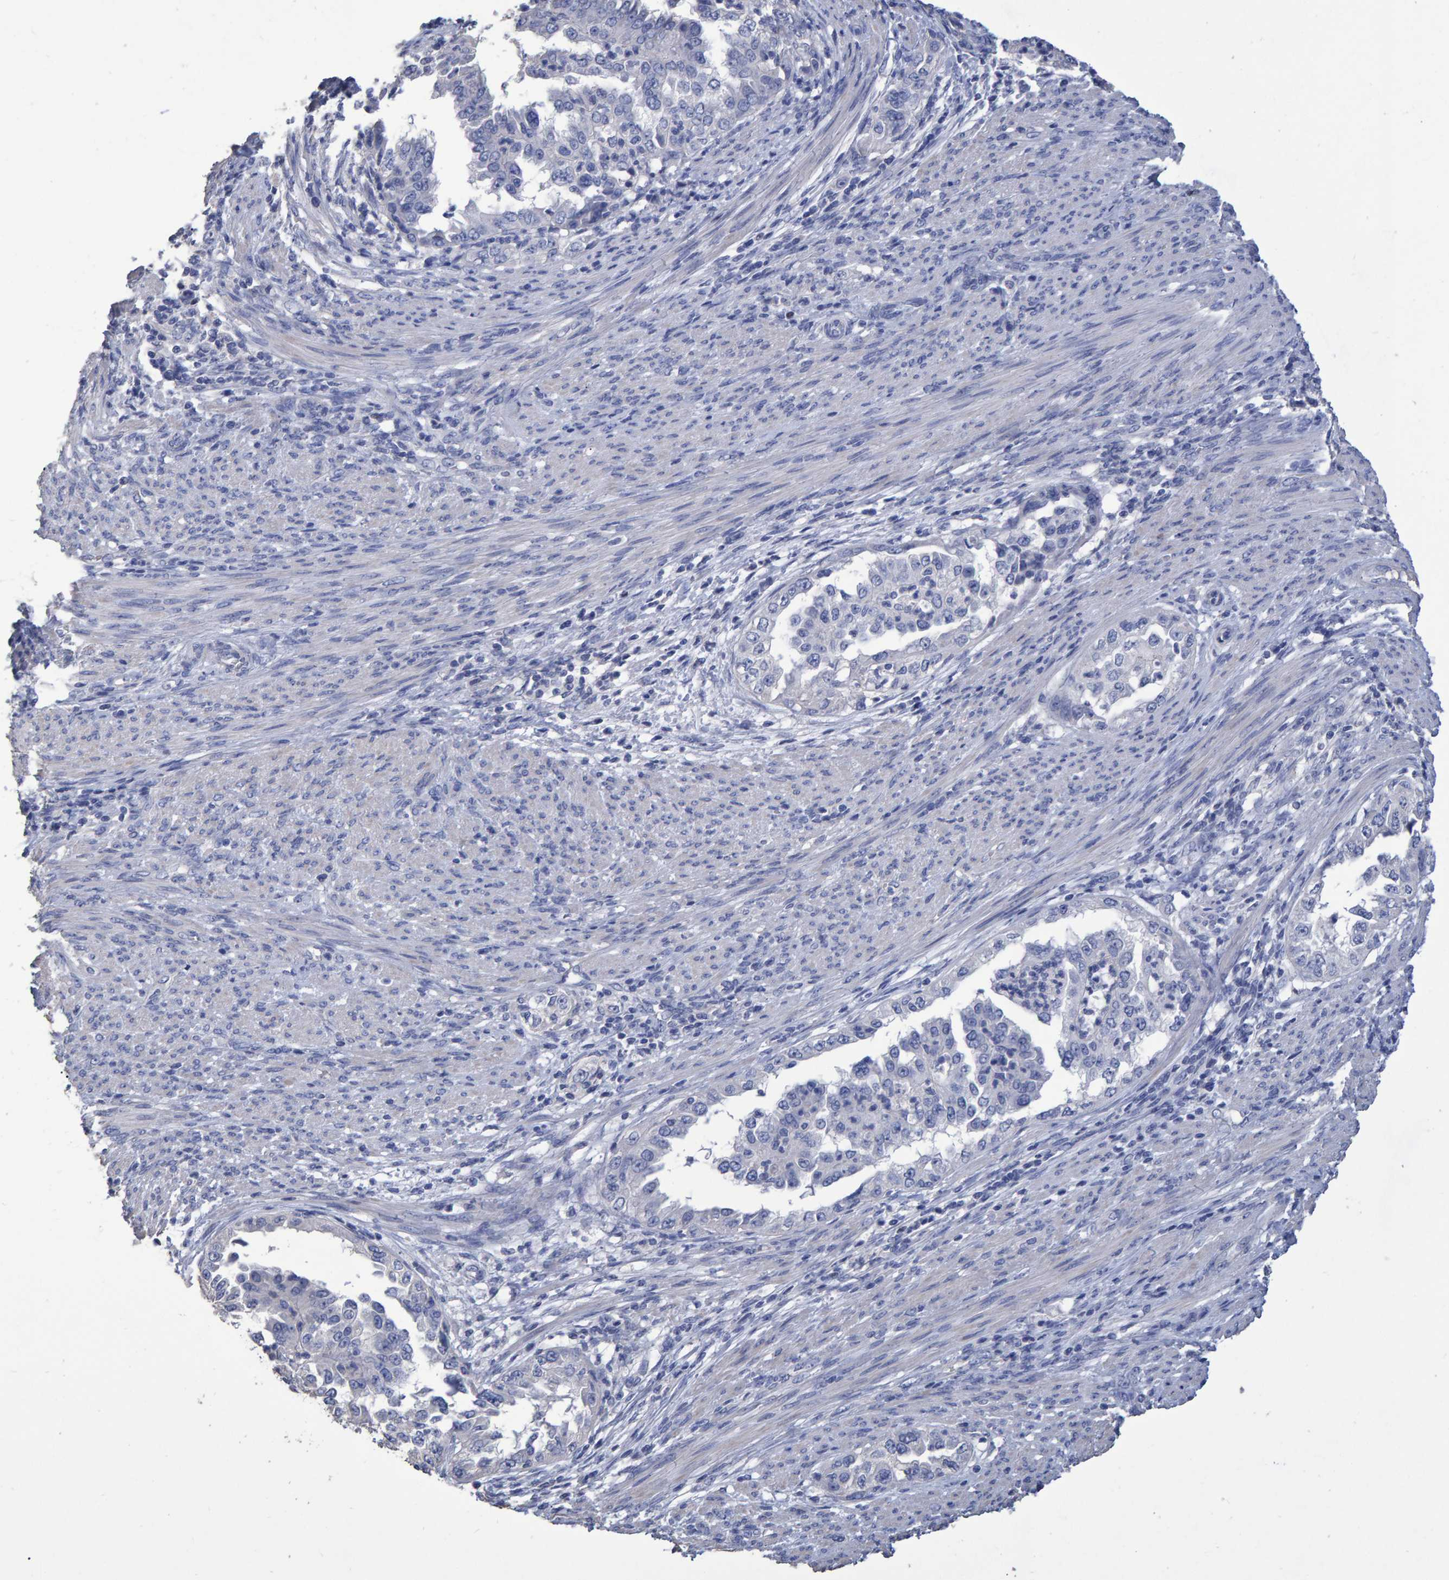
{"staining": {"intensity": "negative", "quantity": "none", "location": "none"}, "tissue": "endometrial cancer", "cell_type": "Tumor cells", "image_type": "cancer", "snomed": [{"axis": "morphology", "description": "Adenocarcinoma, NOS"}, {"axis": "topography", "description": "Endometrium"}], "caption": "This micrograph is of adenocarcinoma (endometrial) stained with immunohistochemistry to label a protein in brown with the nuclei are counter-stained blue. There is no staining in tumor cells.", "gene": "HEMGN", "patient": {"sex": "female", "age": 85}}